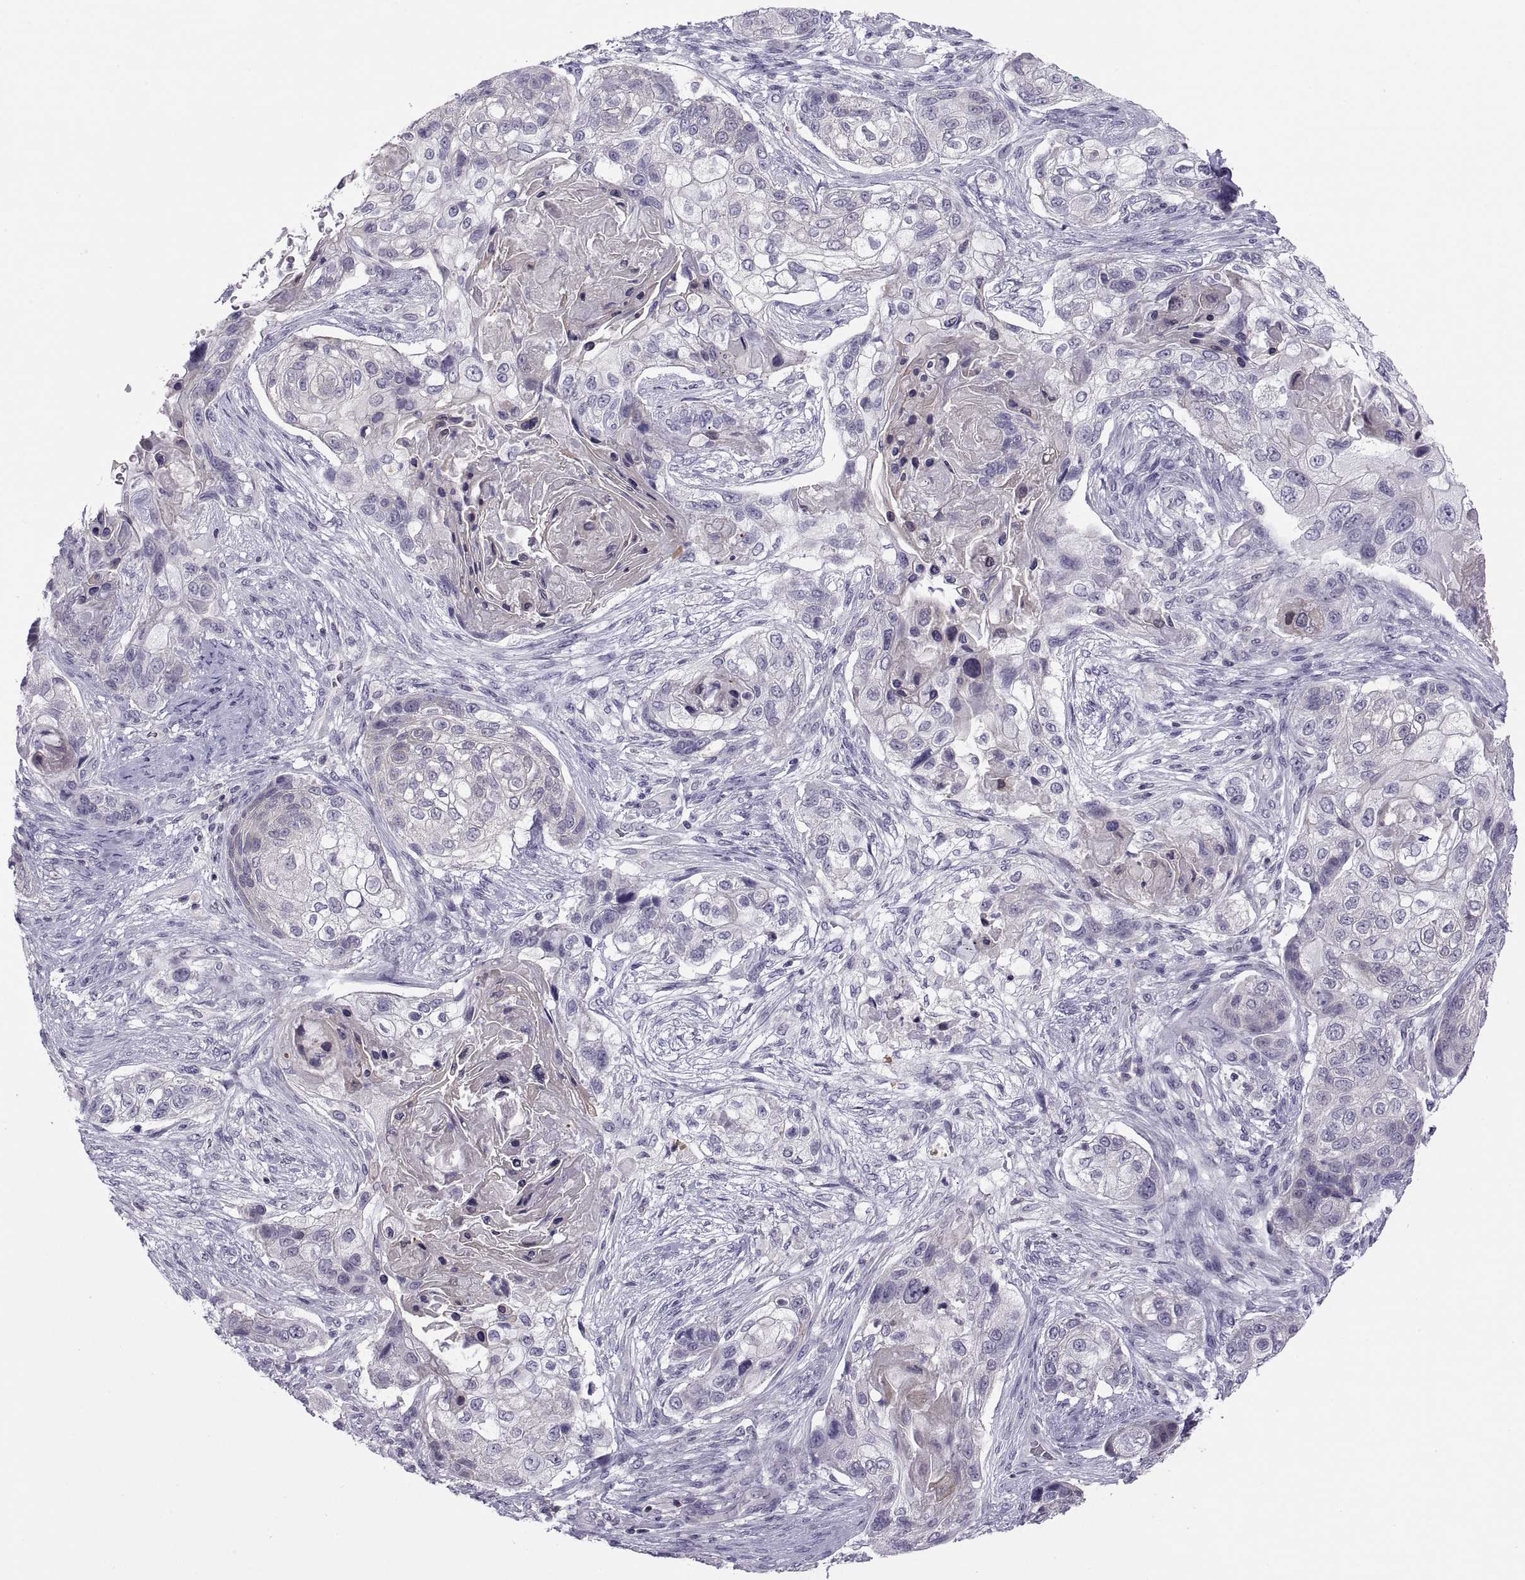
{"staining": {"intensity": "negative", "quantity": "none", "location": "none"}, "tissue": "lung cancer", "cell_type": "Tumor cells", "image_type": "cancer", "snomed": [{"axis": "morphology", "description": "Squamous cell carcinoma, NOS"}, {"axis": "topography", "description": "Lung"}], "caption": "Immunohistochemistry (IHC) micrograph of neoplastic tissue: lung cancer (squamous cell carcinoma) stained with DAB shows no significant protein expression in tumor cells.", "gene": "TTC21A", "patient": {"sex": "male", "age": 69}}